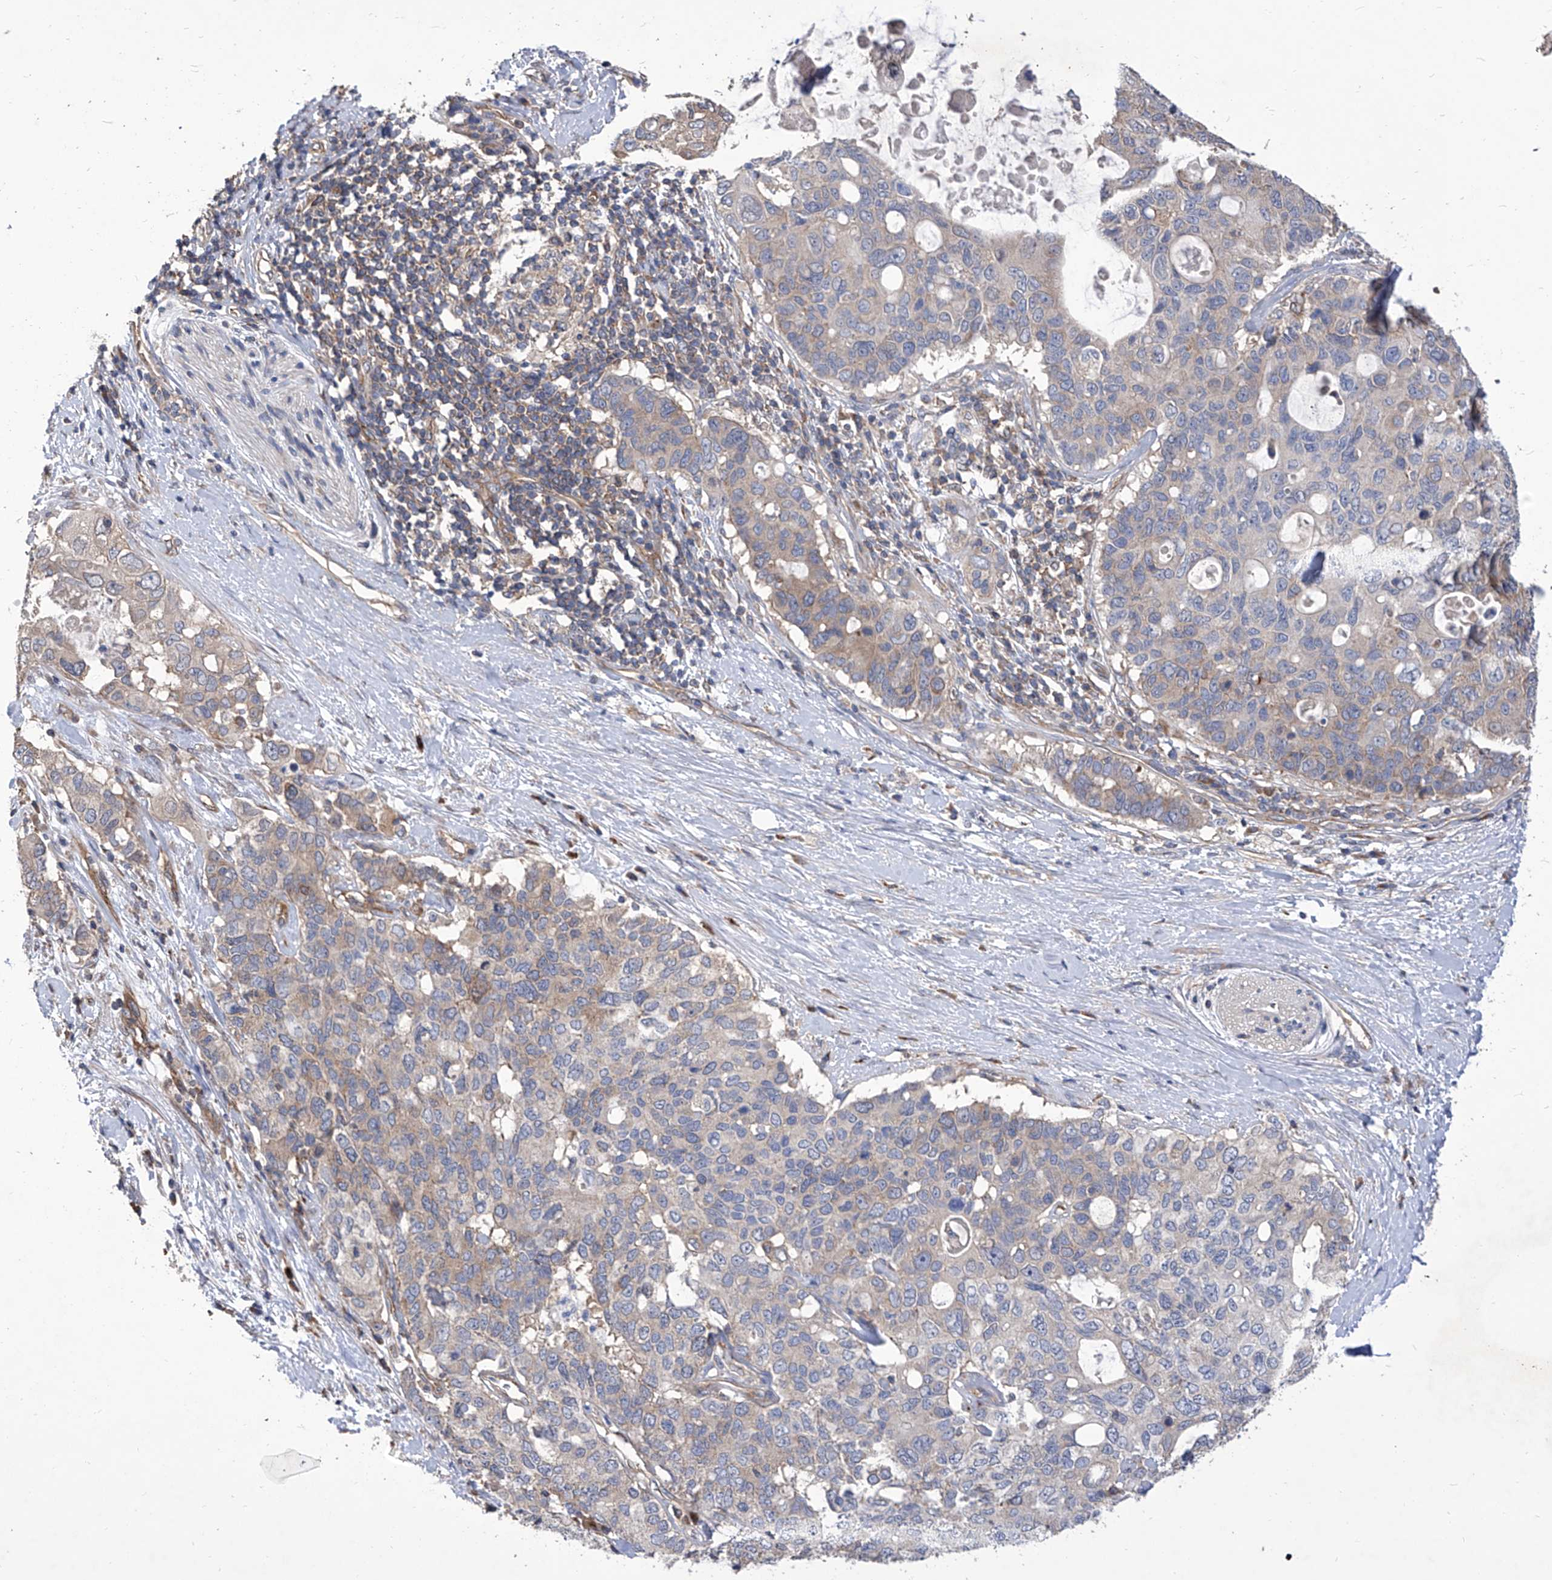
{"staining": {"intensity": "weak", "quantity": "<25%", "location": "cytoplasmic/membranous"}, "tissue": "pancreatic cancer", "cell_type": "Tumor cells", "image_type": "cancer", "snomed": [{"axis": "morphology", "description": "Adenocarcinoma, NOS"}, {"axis": "topography", "description": "Pancreas"}], "caption": "Human pancreatic cancer (adenocarcinoma) stained for a protein using IHC demonstrates no positivity in tumor cells.", "gene": "TJAP1", "patient": {"sex": "female", "age": 56}}